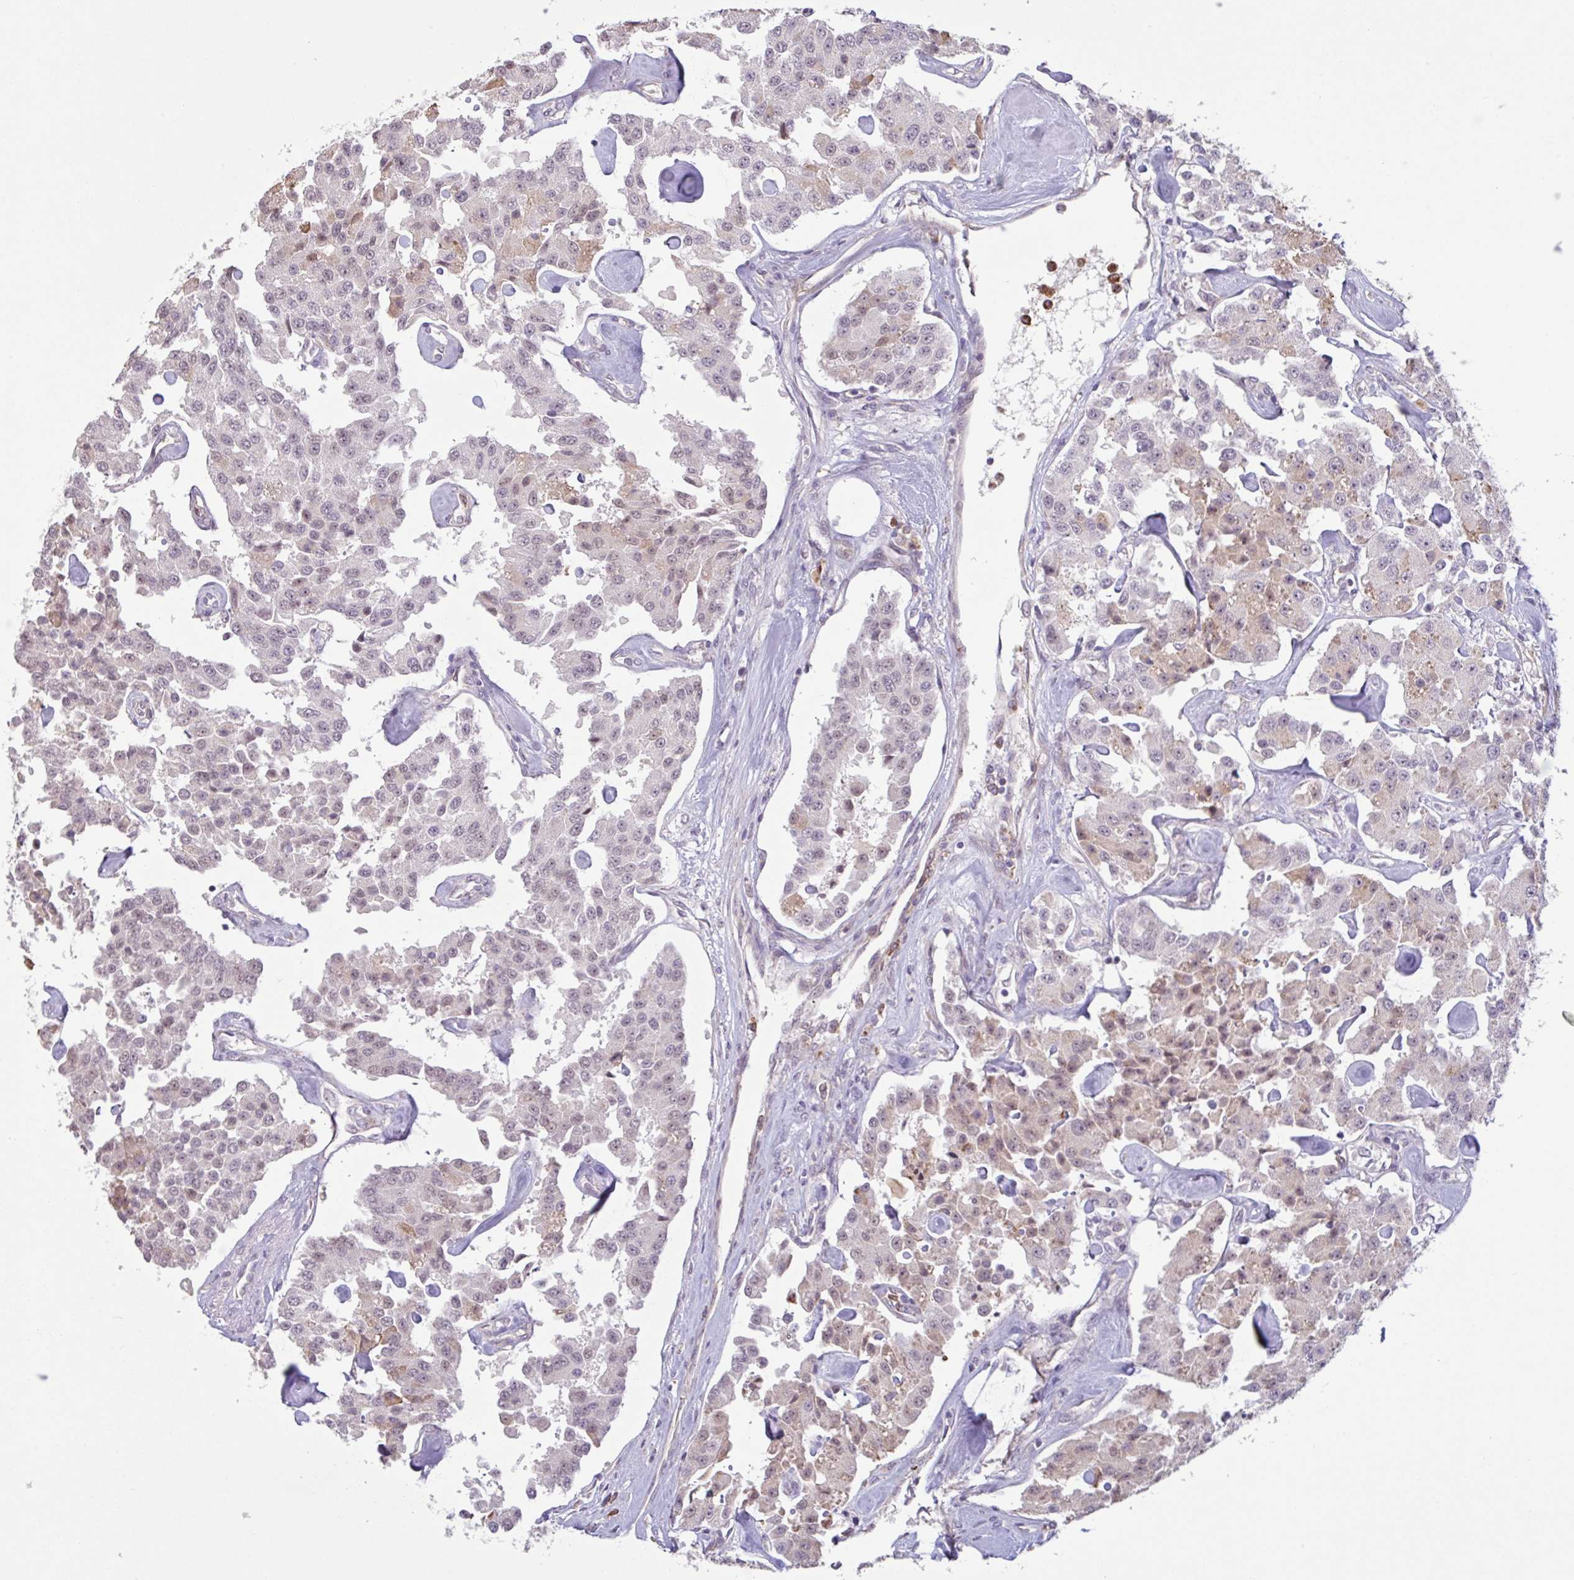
{"staining": {"intensity": "weak", "quantity": "25%-75%", "location": "cytoplasmic/membranous,nuclear"}, "tissue": "carcinoid", "cell_type": "Tumor cells", "image_type": "cancer", "snomed": [{"axis": "morphology", "description": "Carcinoid, malignant, NOS"}, {"axis": "topography", "description": "Pancreas"}], "caption": "Carcinoid stained for a protein demonstrates weak cytoplasmic/membranous and nuclear positivity in tumor cells.", "gene": "TAF1D", "patient": {"sex": "male", "age": 41}}